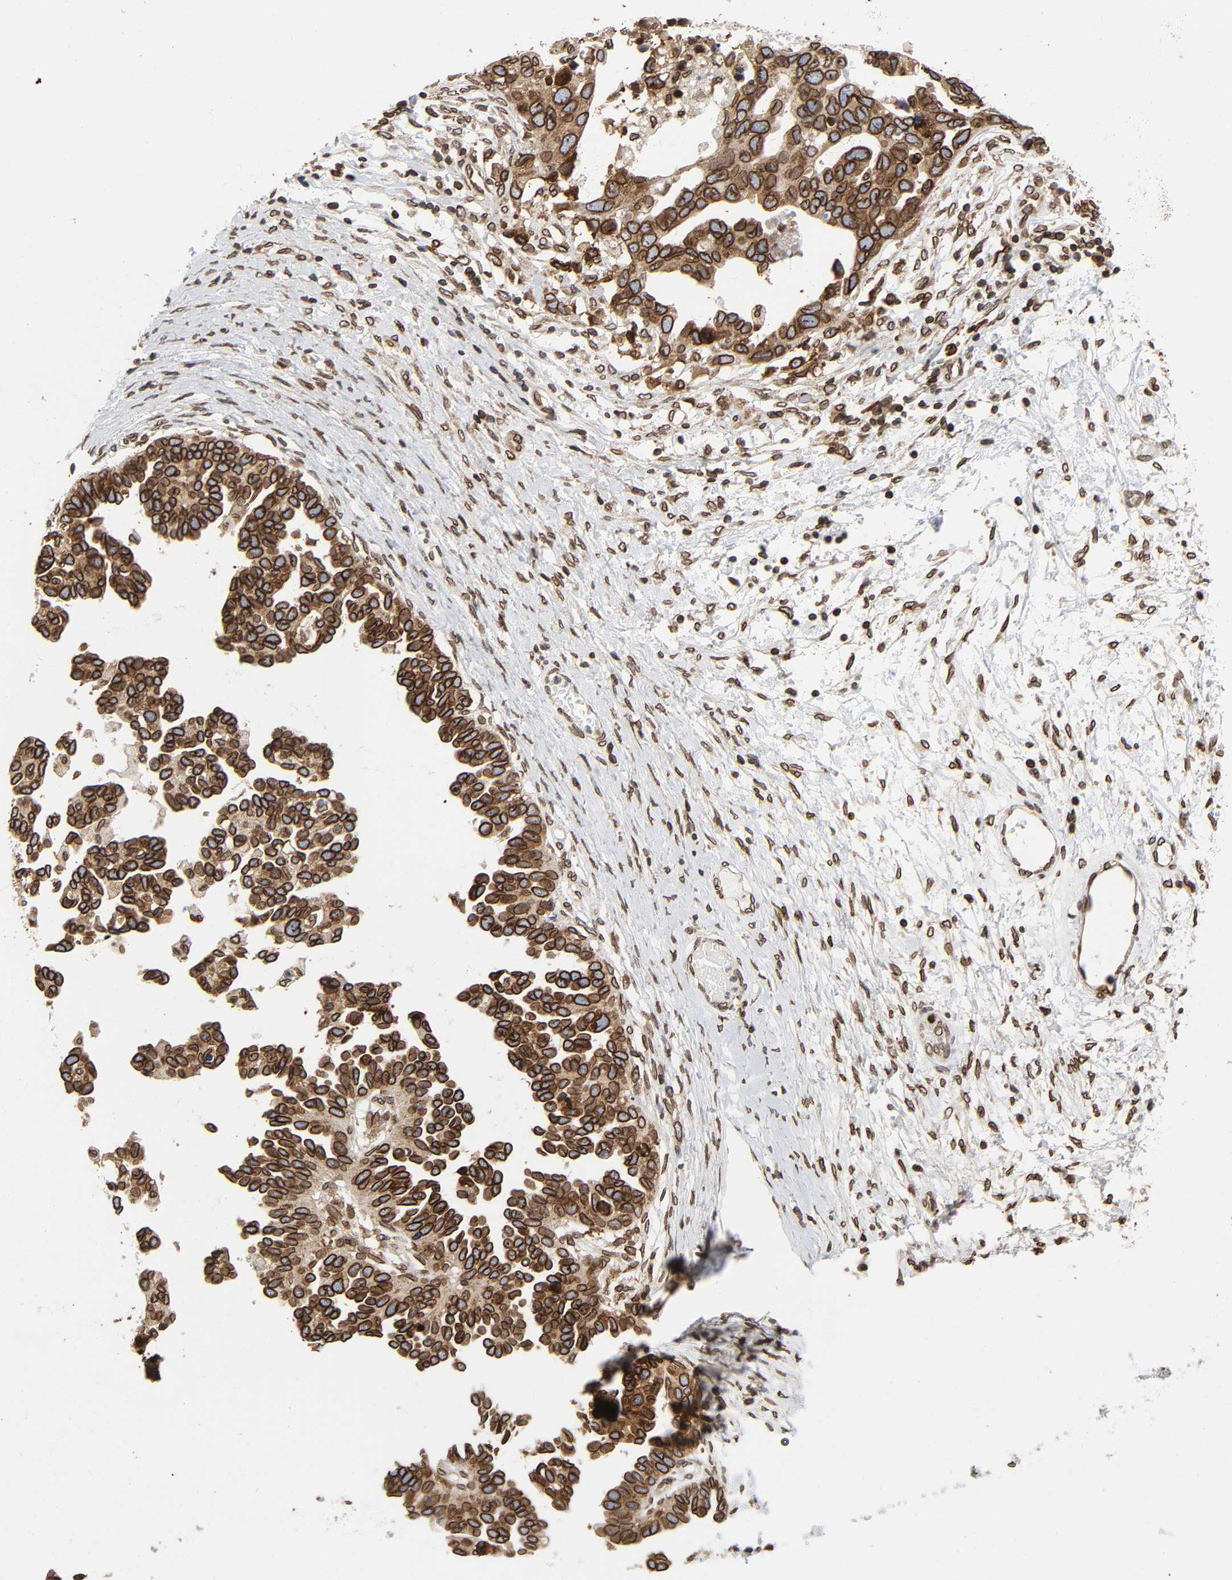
{"staining": {"intensity": "strong", "quantity": ">75%", "location": "cytoplasmic/membranous,nuclear"}, "tissue": "ovarian cancer", "cell_type": "Tumor cells", "image_type": "cancer", "snomed": [{"axis": "morphology", "description": "Cystadenocarcinoma, serous, NOS"}, {"axis": "topography", "description": "Ovary"}], "caption": "This photomicrograph displays immunohistochemistry staining of serous cystadenocarcinoma (ovarian), with high strong cytoplasmic/membranous and nuclear staining in about >75% of tumor cells.", "gene": "RANGAP1", "patient": {"sex": "female", "age": 54}}